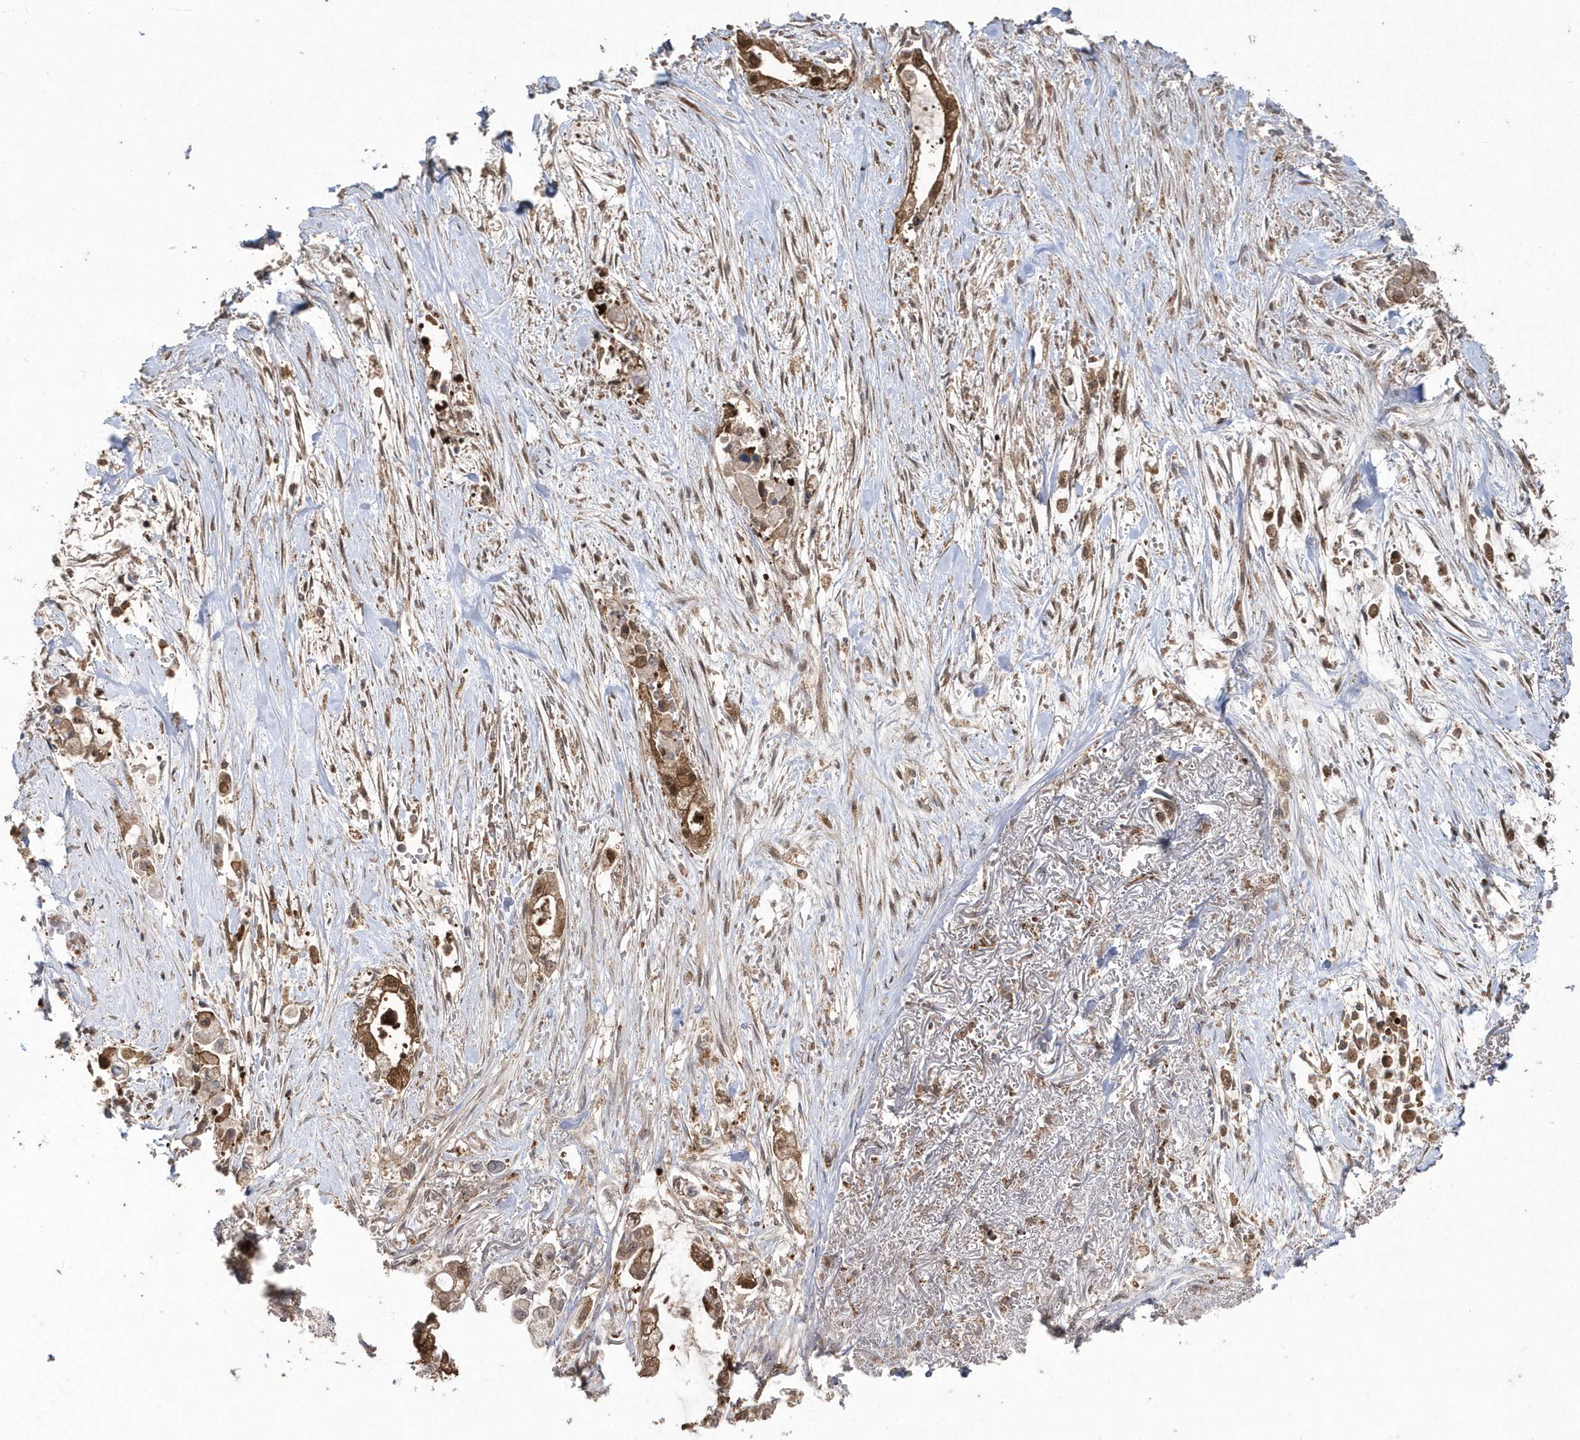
{"staining": {"intensity": "moderate", "quantity": ">75%", "location": "cytoplasmic/membranous,nuclear"}, "tissue": "stomach cancer", "cell_type": "Tumor cells", "image_type": "cancer", "snomed": [{"axis": "morphology", "description": "Adenocarcinoma, NOS"}, {"axis": "topography", "description": "Stomach"}], "caption": "Immunohistochemical staining of human stomach adenocarcinoma shows moderate cytoplasmic/membranous and nuclear protein staining in approximately >75% of tumor cells.", "gene": "GEMIN6", "patient": {"sex": "male", "age": 62}}